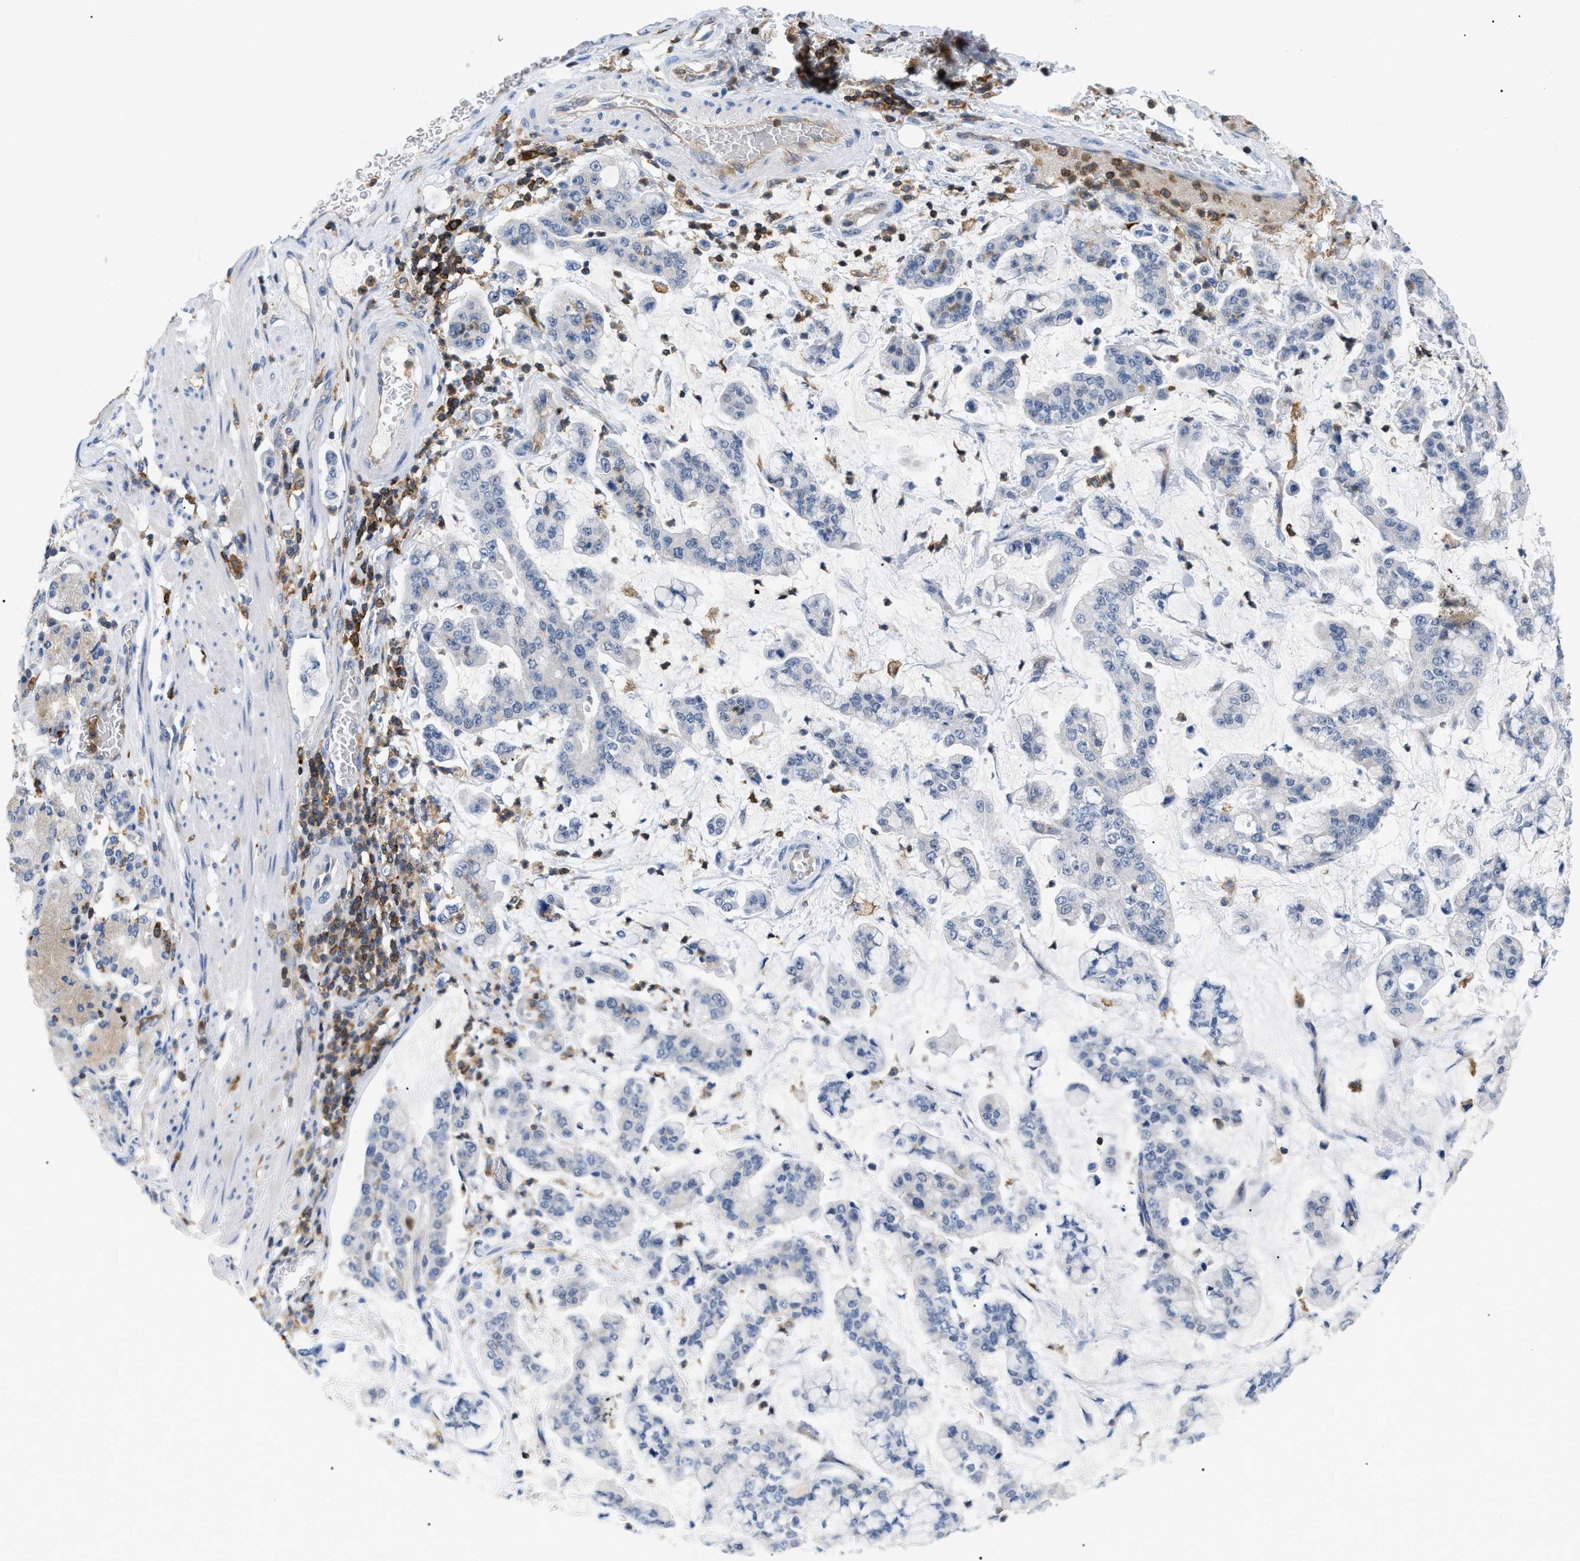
{"staining": {"intensity": "negative", "quantity": "none", "location": "none"}, "tissue": "stomach cancer", "cell_type": "Tumor cells", "image_type": "cancer", "snomed": [{"axis": "morphology", "description": "Normal tissue, NOS"}, {"axis": "morphology", "description": "Adenocarcinoma, NOS"}, {"axis": "topography", "description": "Stomach, upper"}, {"axis": "topography", "description": "Stomach"}], "caption": "Stomach cancer (adenocarcinoma) was stained to show a protein in brown. There is no significant staining in tumor cells. Nuclei are stained in blue.", "gene": "INPP5D", "patient": {"sex": "male", "age": 76}}